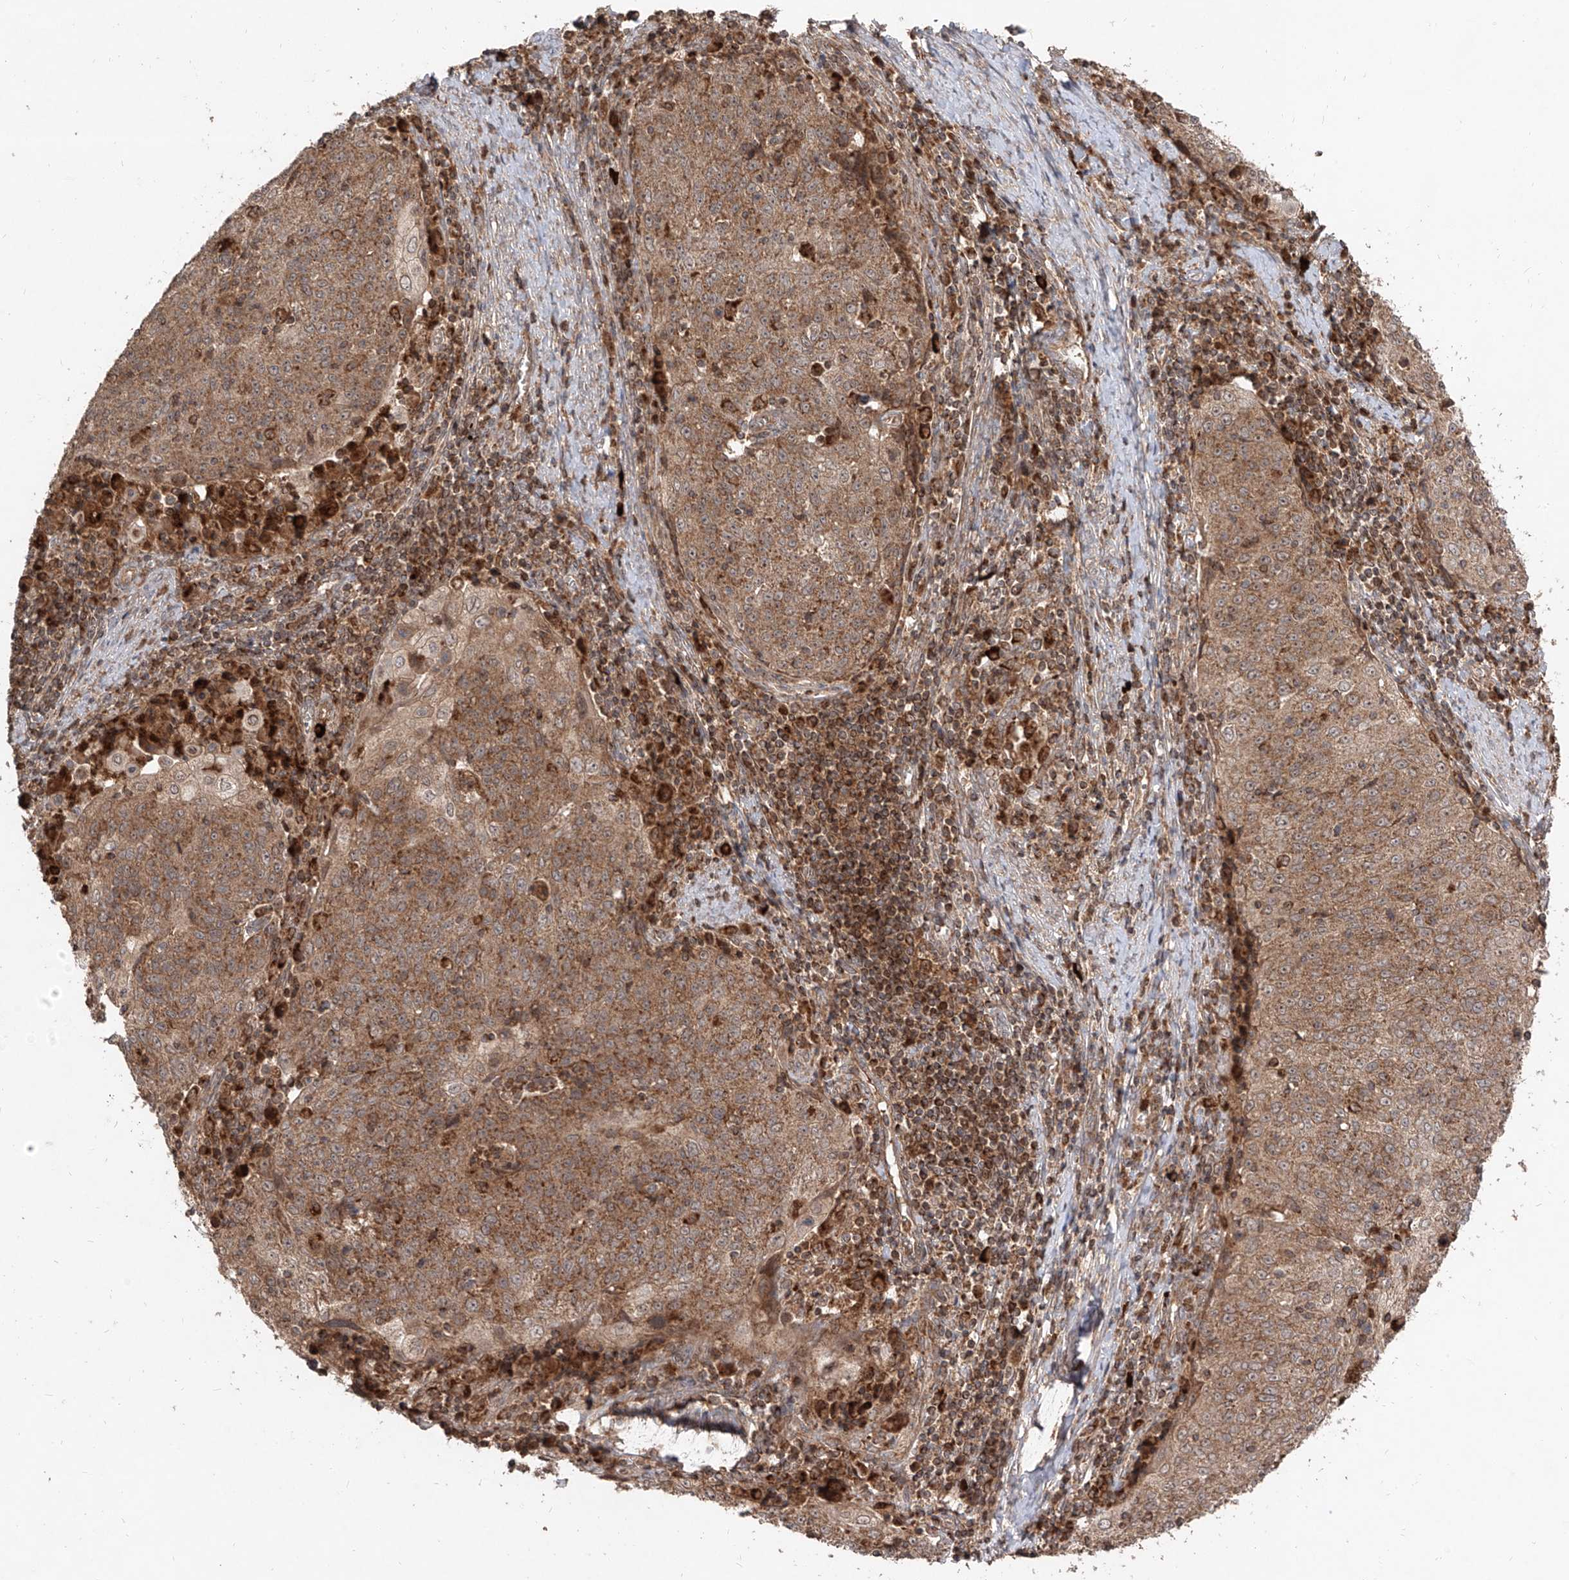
{"staining": {"intensity": "moderate", "quantity": ">75%", "location": "cytoplasmic/membranous"}, "tissue": "cervical cancer", "cell_type": "Tumor cells", "image_type": "cancer", "snomed": [{"axis": "morphology", "description": "Squamous cell carcinoma, NOS"}, {"axis": "topography", "description": "Cervix"}], "caption": "Immunohistochemistry micrograph of cervical cancer stained for a protein (brown), which exhibits medium levels of moderate cytoplasmic/membranous positivity in approximately >75% of tumor cells.", "gene": "AIM2", "patient": {"sex": "female", "age": 48}}